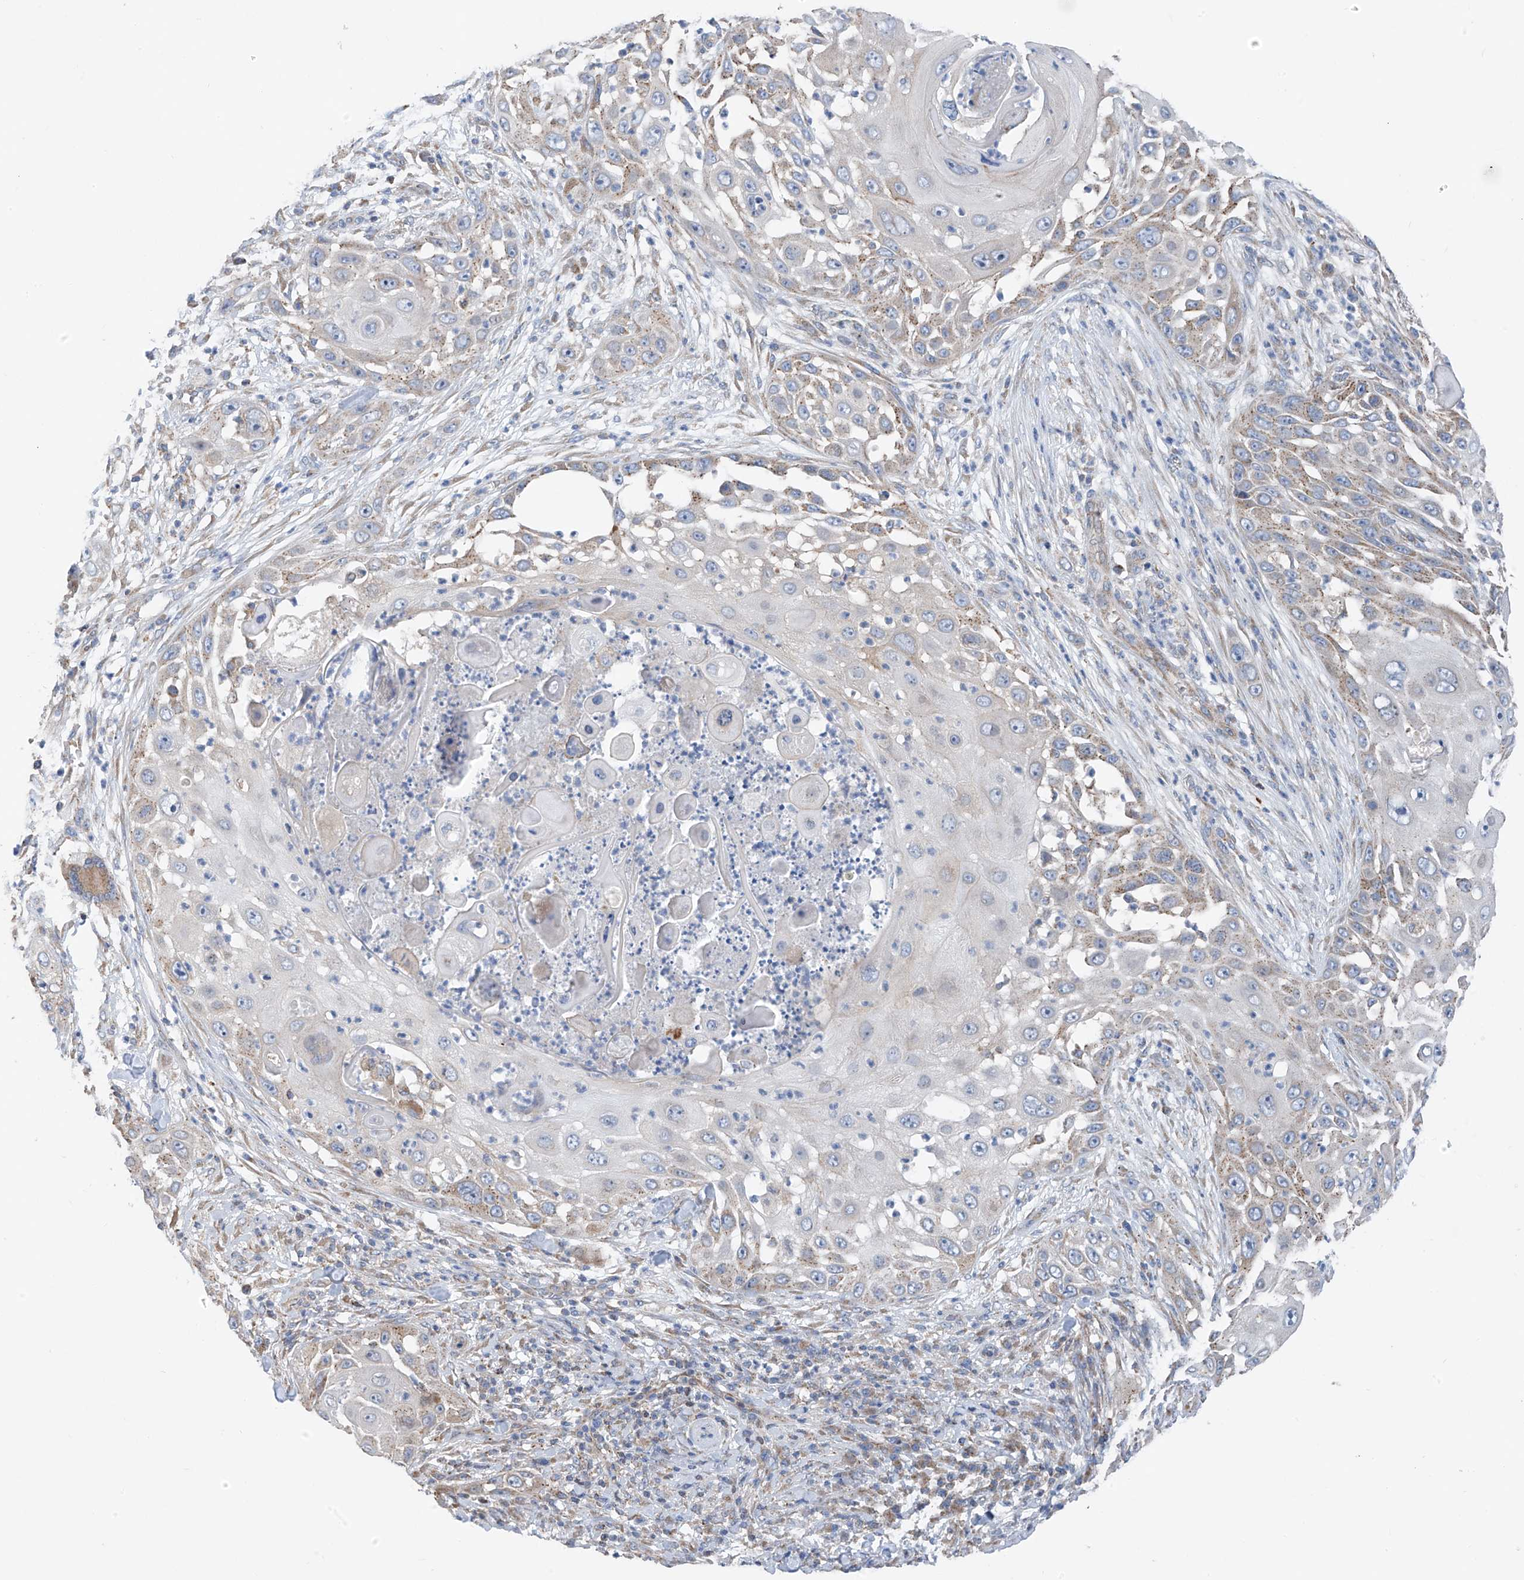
{"staining": {"intensity": "weak", "quantity": "25%-75%", "location": "cytoplasmic/membranous"}, "tissue": "skin cancer", "cell_type": "Tumor cells", "image_type": "cancer", "snomed": [{"axis": "morphology", "description": "Squamous cell carcinoma, NOS"}, {"axis": "topography", "description": "Skin"}], "caption": "Squamous cell carcinoma (skin) stained with a brown dye reveals weak cytoplasmic/membranous positive positivity in about 25%-75% of tumor cells.", "gene": "EOMES", "patient": {"sex": "female", "age": 44}}